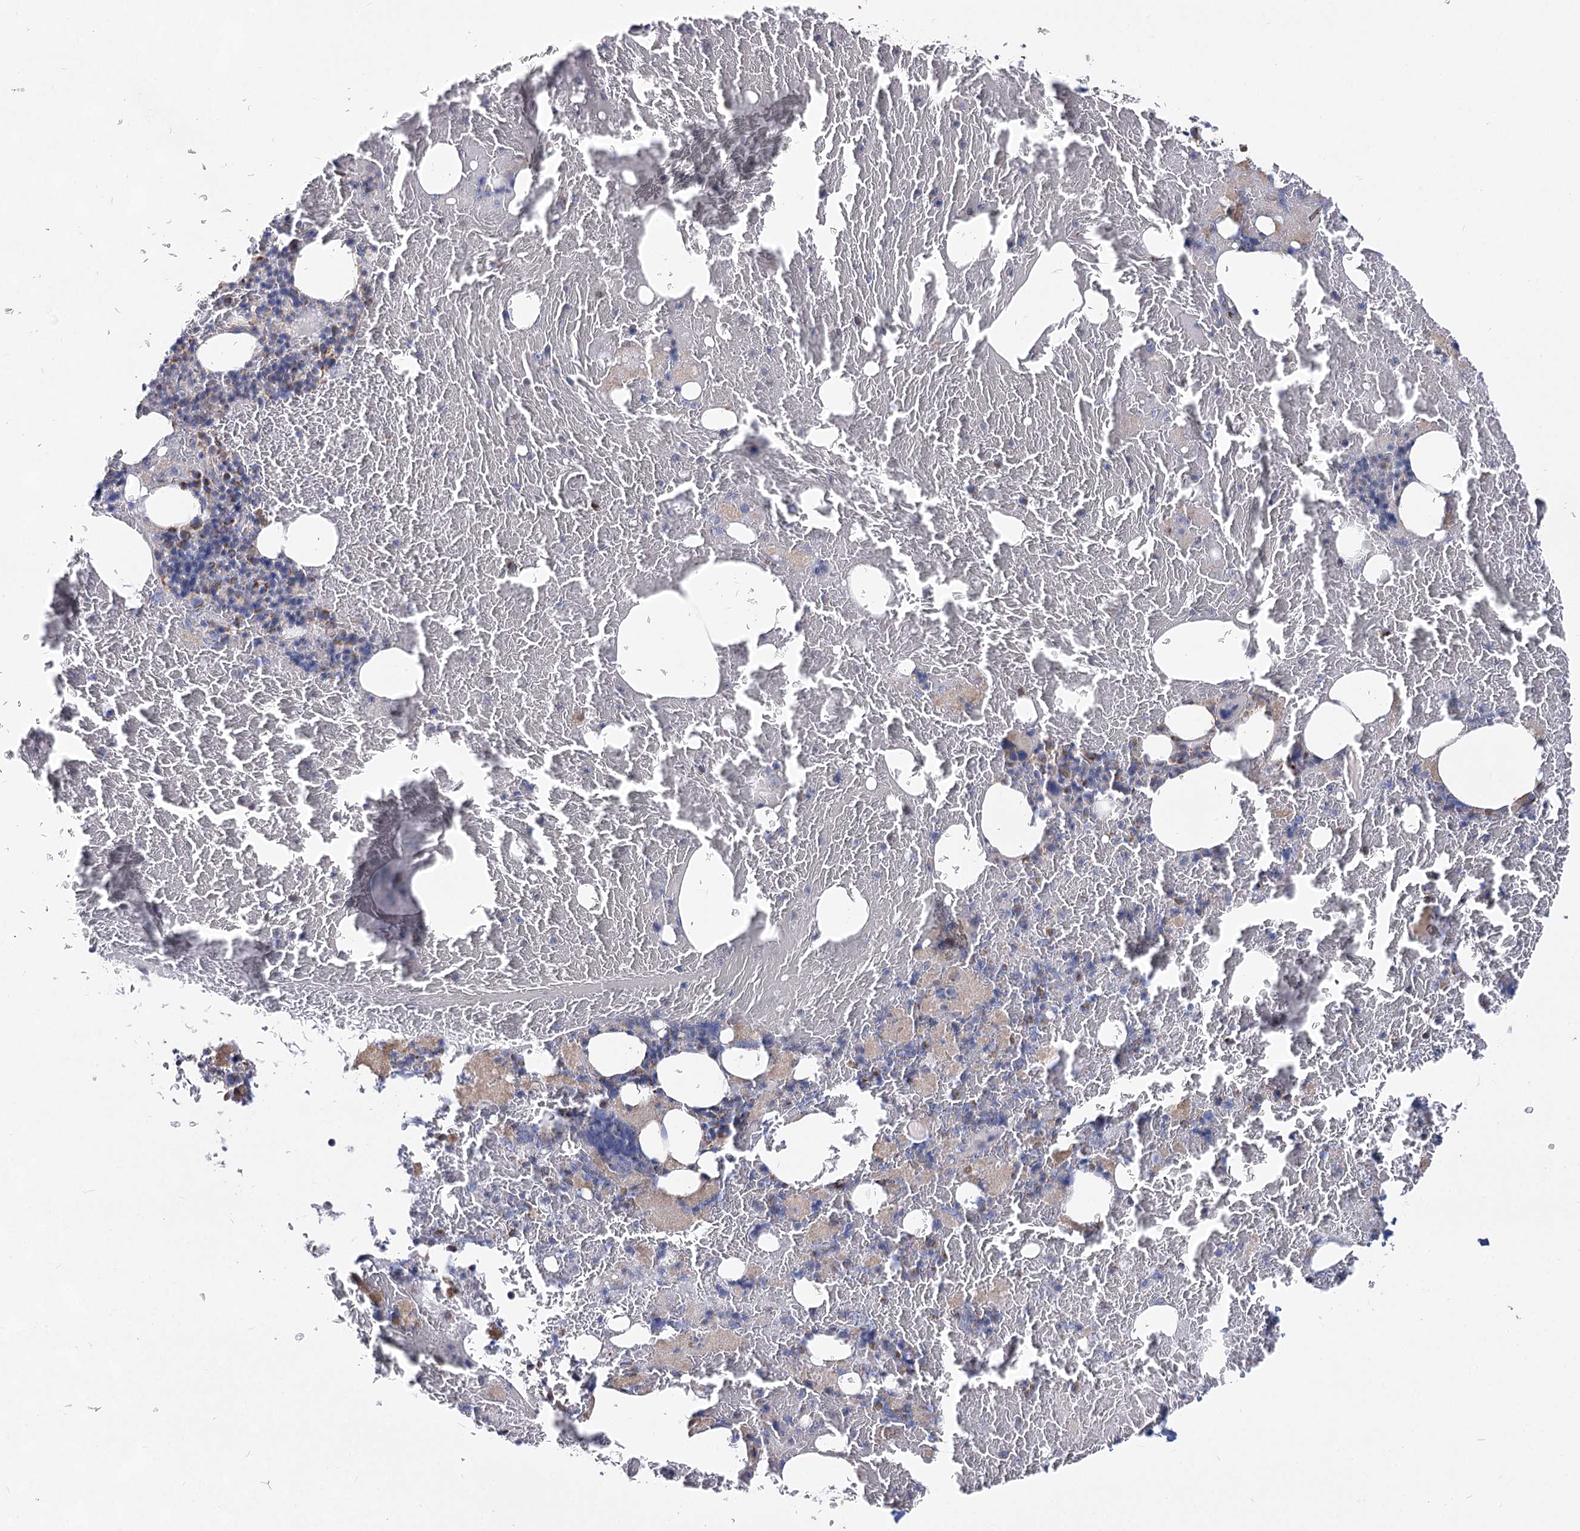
{"staining": {"intensity": "moderate", "quantity": "<25%", "location": "cytoplasmic/membranous"}, "tissue": "bone marrow", "cell_type": "Hematopoietic cells", "image_type": "normal", "snomed": [{"axis": "morphology", "description": "Normal tissue, NOS"}, {"axis": "topography", "description": "Bone marrow"}], "caption": "Immunohistochemistry (DAB) staining of unremarkable bone marrow shows moderate cytoplasmic/membranous protein positivity in about <25% of hematopoietic cells.", "gene": "CCDC73", "patient": {"sex": "male", "age": 79}}